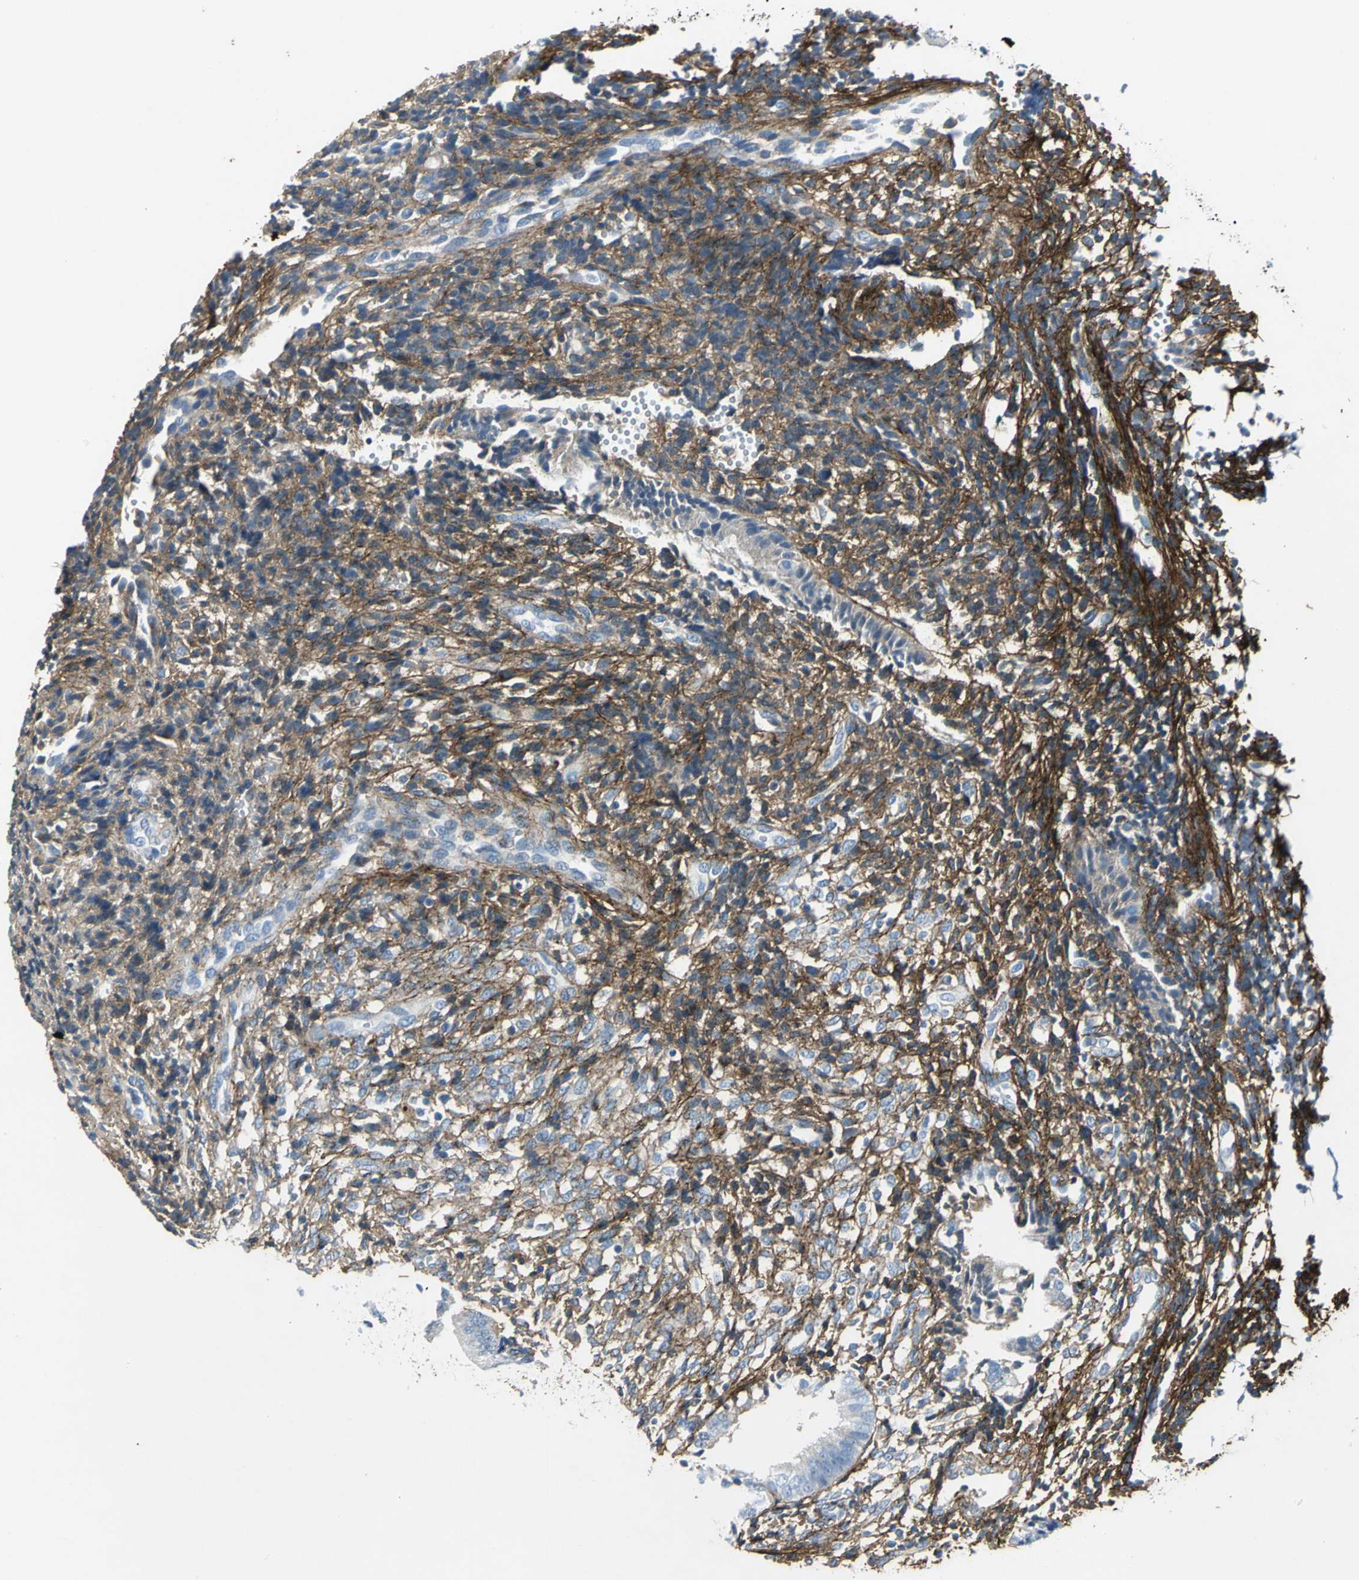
{"staining": {"intensity": "strong", "quantity": ">75%", "location": "cytoplasmic/membranous"}, "tissue": "endometrium", "cell_type": "Cells in endometrial stroma", "image_type": "normal", "snomed": [{"axis": "morphology", "description": "Normal tissue, NOS"}, {"axis": "topography", "description": "Uterus"}, {"axis": "topography", "description": "Endometrium"}], "caption": "Immunohistochemical staining of unremarkable endometrium reveals high levels of strong cytoplasmic/membranous positivity in about >75% of cells in endometrial stroma. Nuclei are stained in blue.", "gene": "EFNB3", "patient": {"sex": "female", "age": 33}}